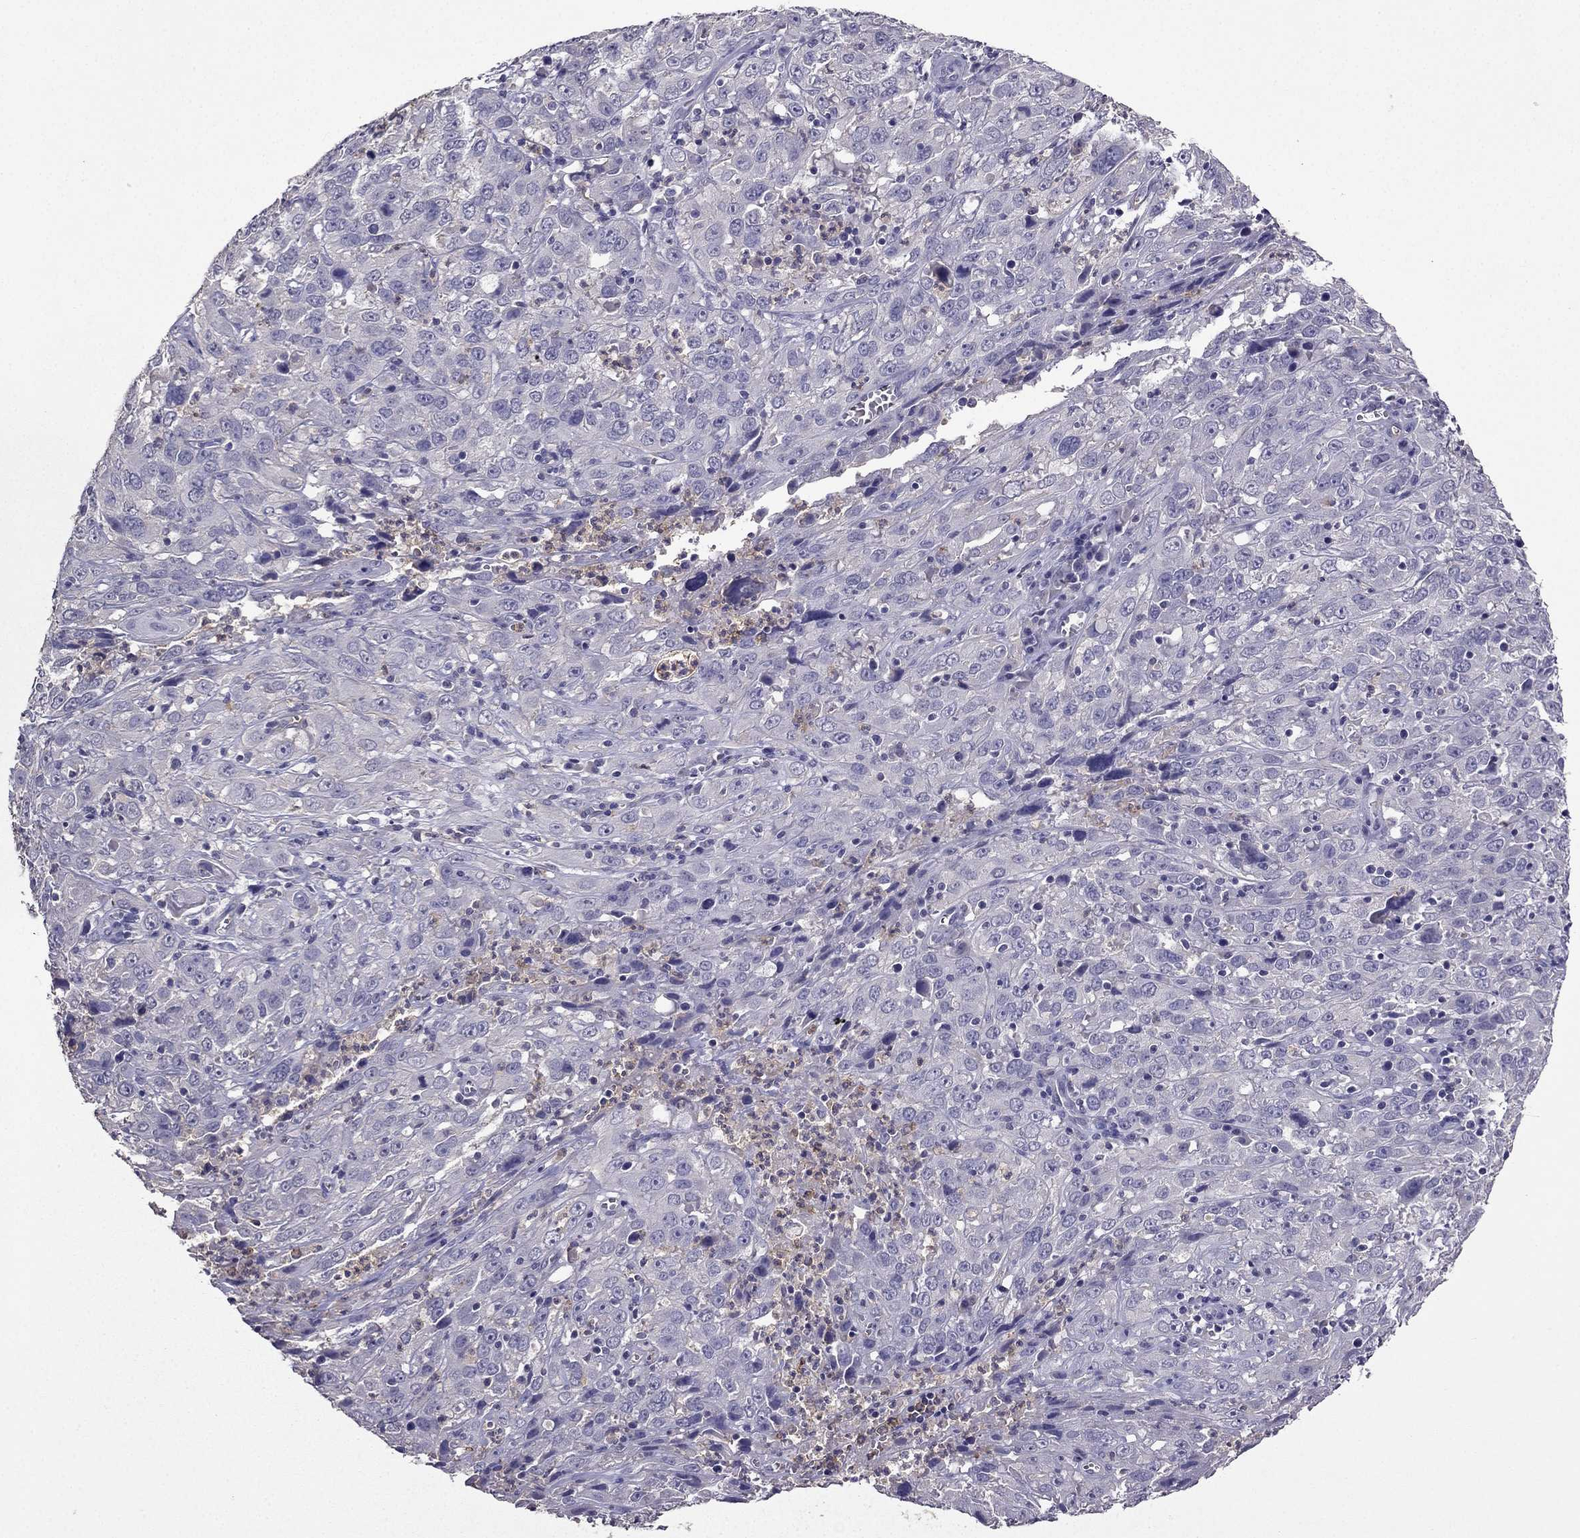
{"staining": {"intensity": "negative", "quantity": "none", "location": "none"}, "tissue": "cervical cancer", "cell_type": "Tumor cells", "image_type": "cancer", "snomed": [{"axis": "morphology", "description": "Squamous cell carcinoma, NOS"}, {"axis": "topography", "description": "Cervix"}], "caption": "The immunohistochemistry (IHC) histopathology image has no significant staining in tumor cells of cervical squamous cell carcinoma tissue.", "gene": "RFLNB", "patient": {"sex": "female", "age": 32}}